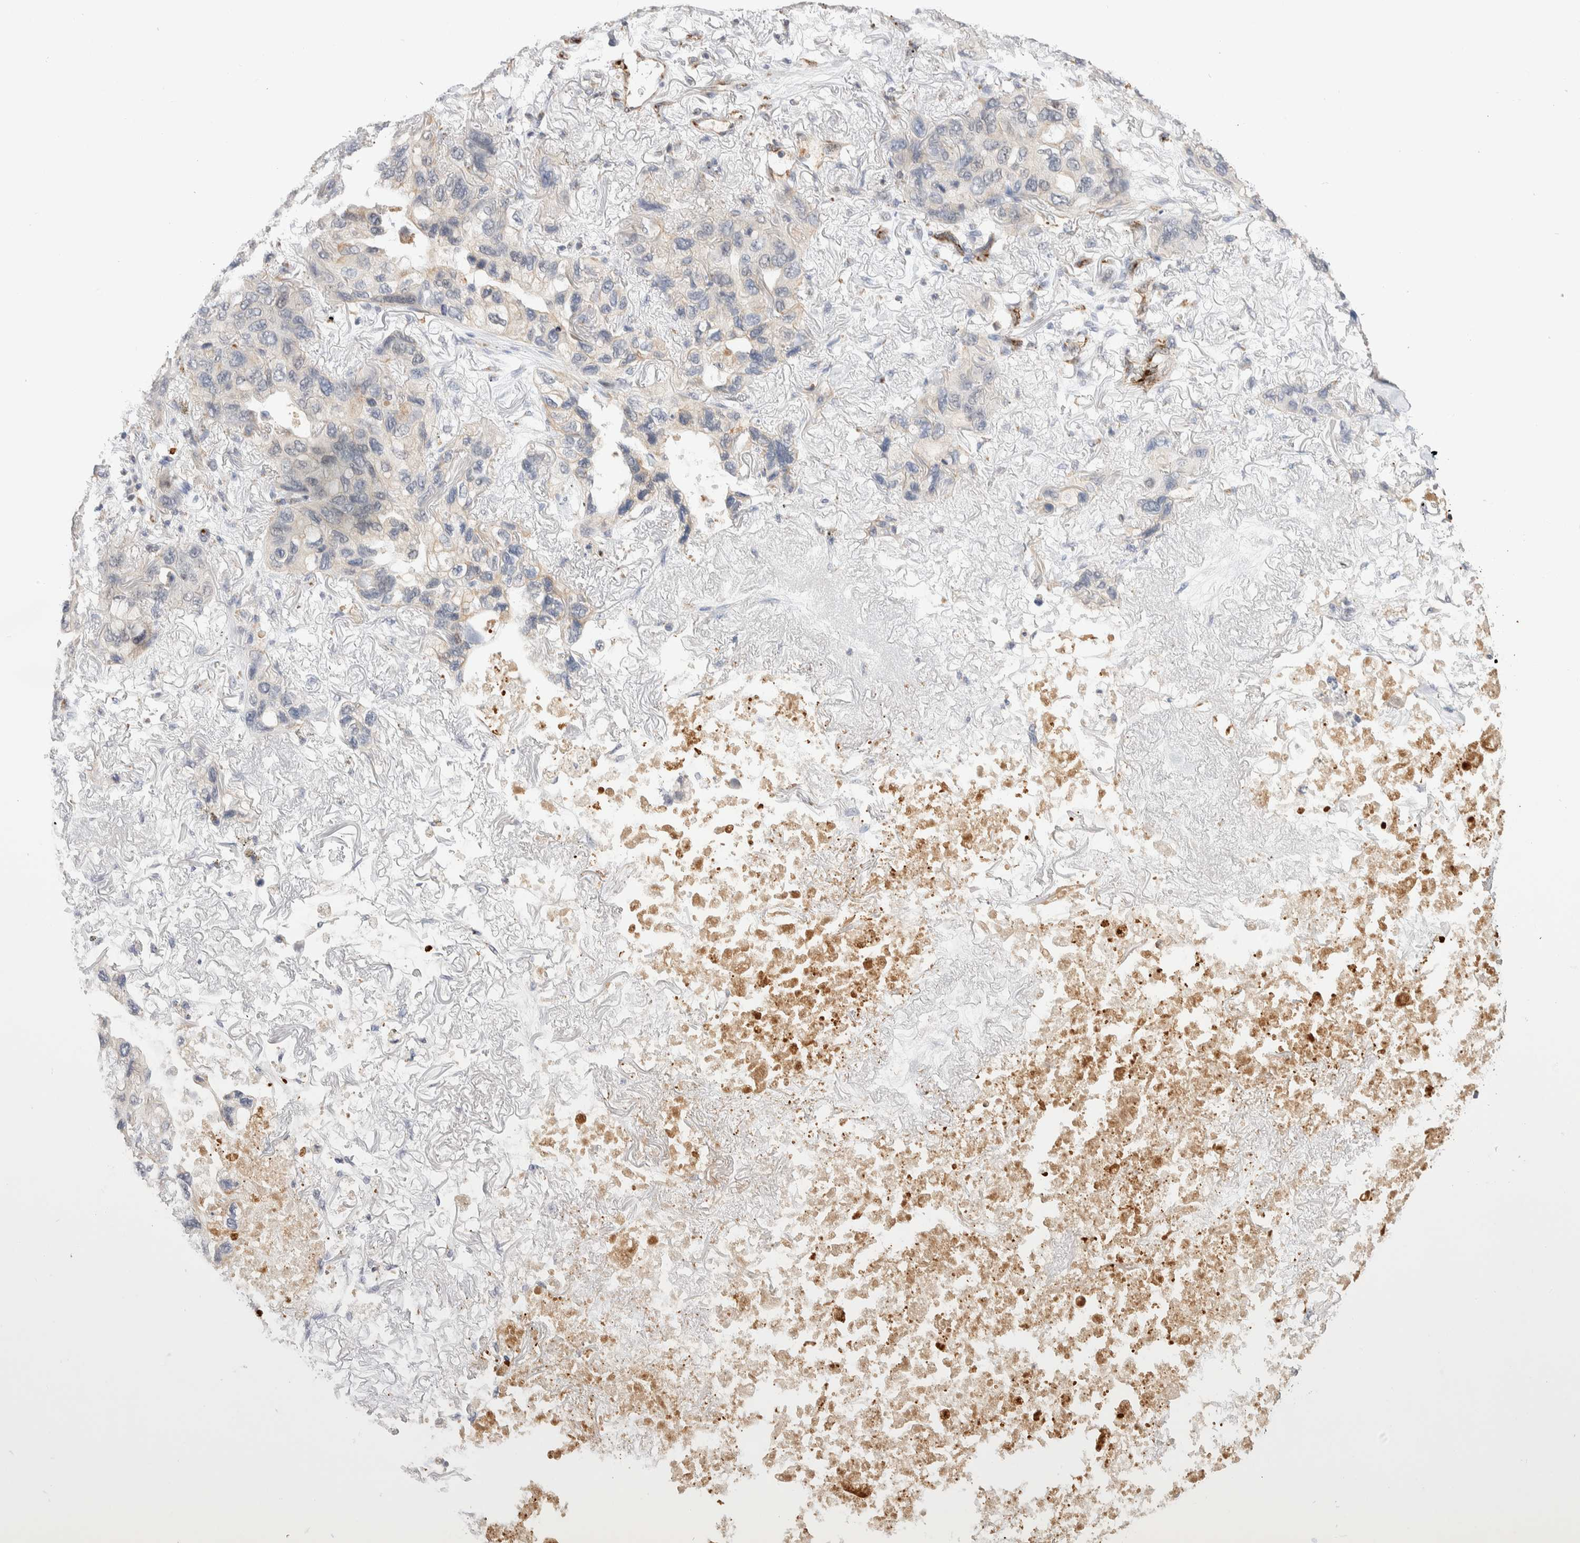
{"staining": {"intensity": "moderate", "quantity": ">75%", "location": "cytoplasmic/membranous"}, "tissue": "lung cancer", "cell_type": "Tumor cells", "image_type": "cancer", "snomed": [{"axis": "morphology", "description": "Squamous cell carcinoma, NOS"}, {"axis": "topography", "description": "Lung"}], "caption": "Protein analysis of lung squamous cell carcinoma tissue reveals moderate cytoplasmic/membranous positivity in about >75% of tumor cells. (IHC, brightfield microscopy, high magnification).", "gene": "NSMAF", "patient": {"sex": "female", "age": 73}}